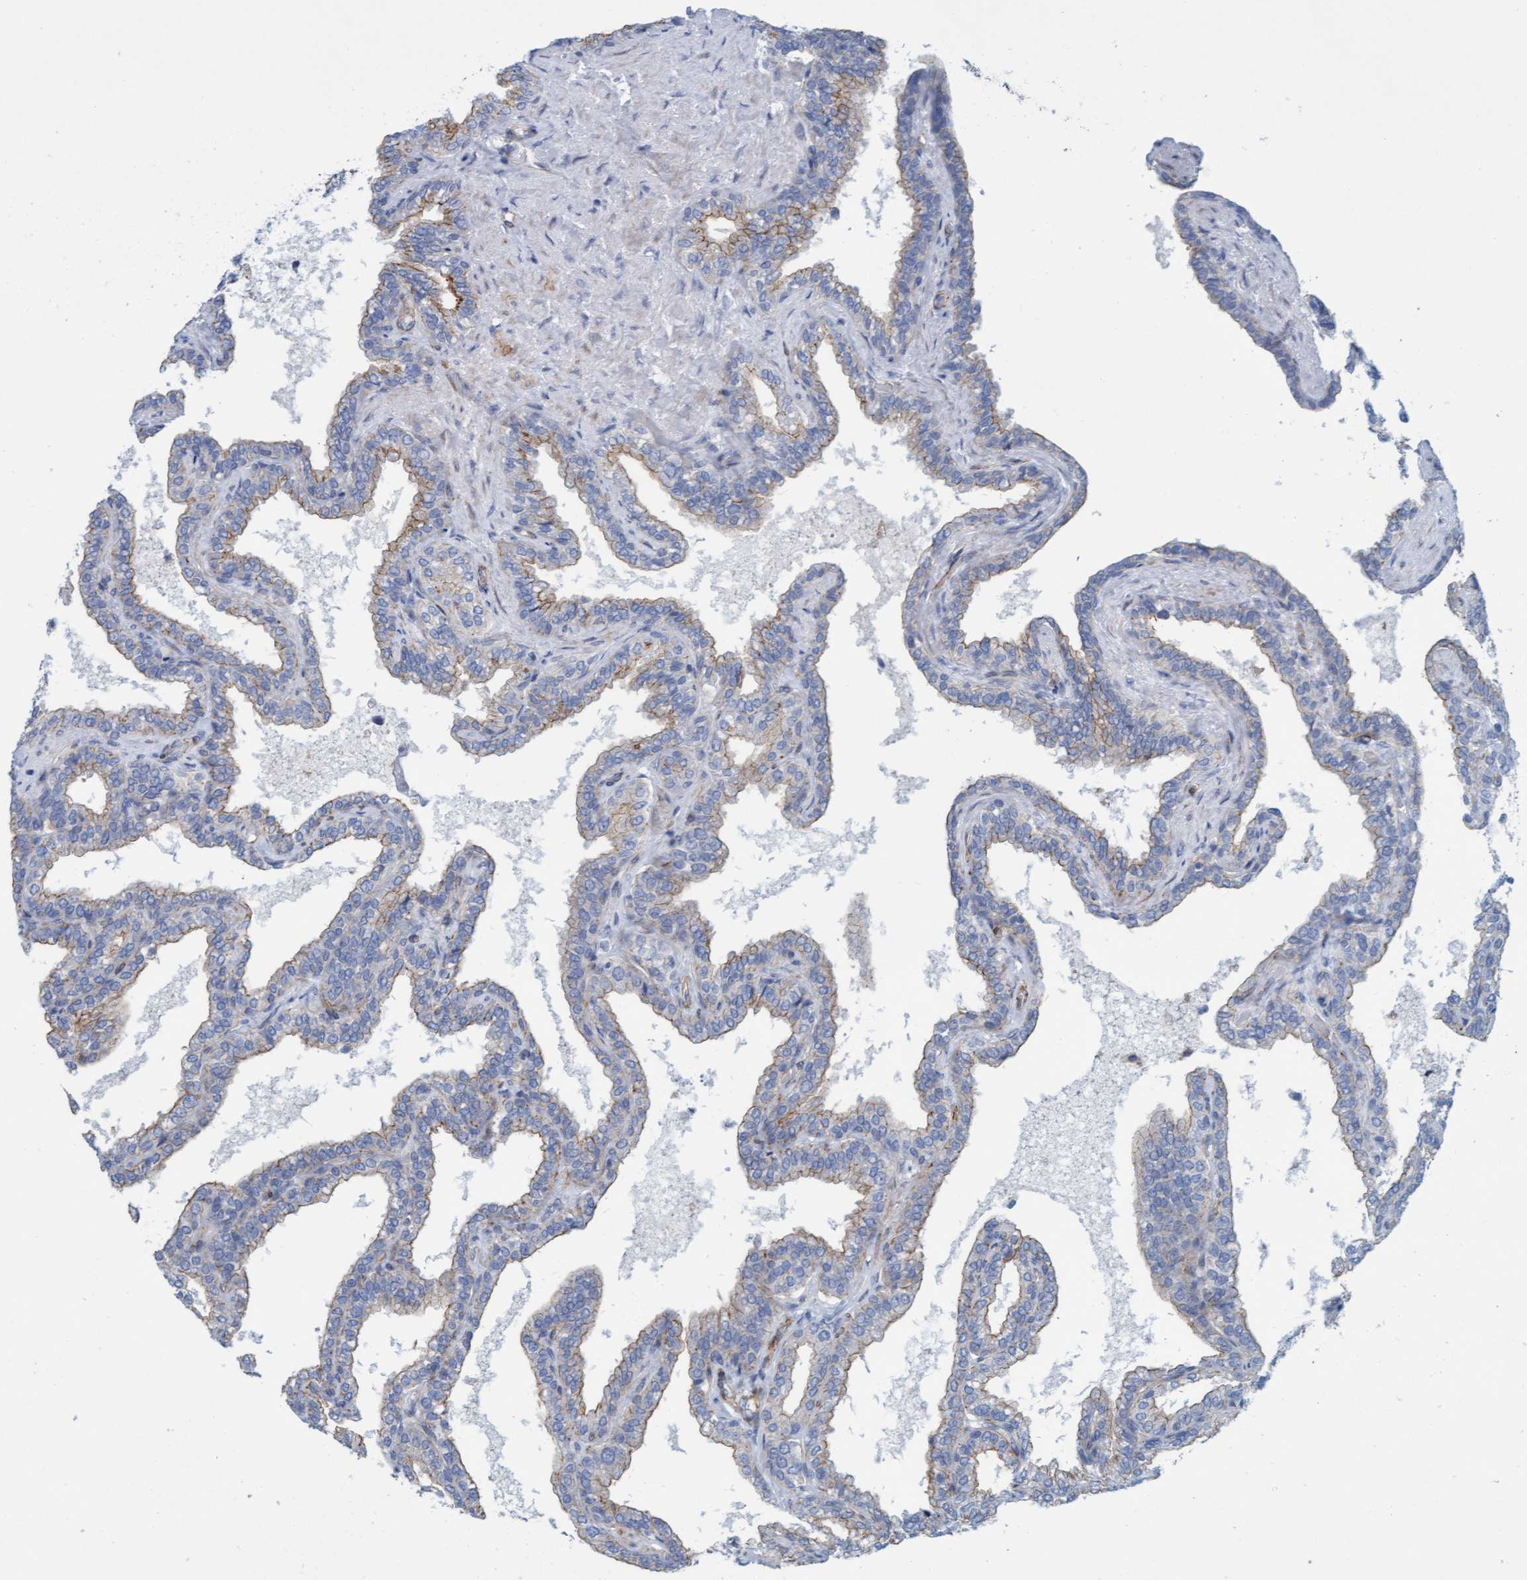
{"staining": {"intensity": "weak", "quantity": "25%-75%", "location": "cytoplasmic/membranous"}, "tissue": "seminal vesicle", "cell_type": "Glandular cells", "image_type": "normal", "snomed": [{"axis": "morphology", "description": "Normal tissue, NOS"}, {"axis": "topography", "description": "Seminal veicle"}], "caption": "IHC (DAB) staining of unremarkable seminal vesicle shows weak cytoplasmic/membranous protein staining in approximately 25%-75% of glandular cells.", "gene": "MTFR1", "patient": {"sex": "male", "age": 46}}